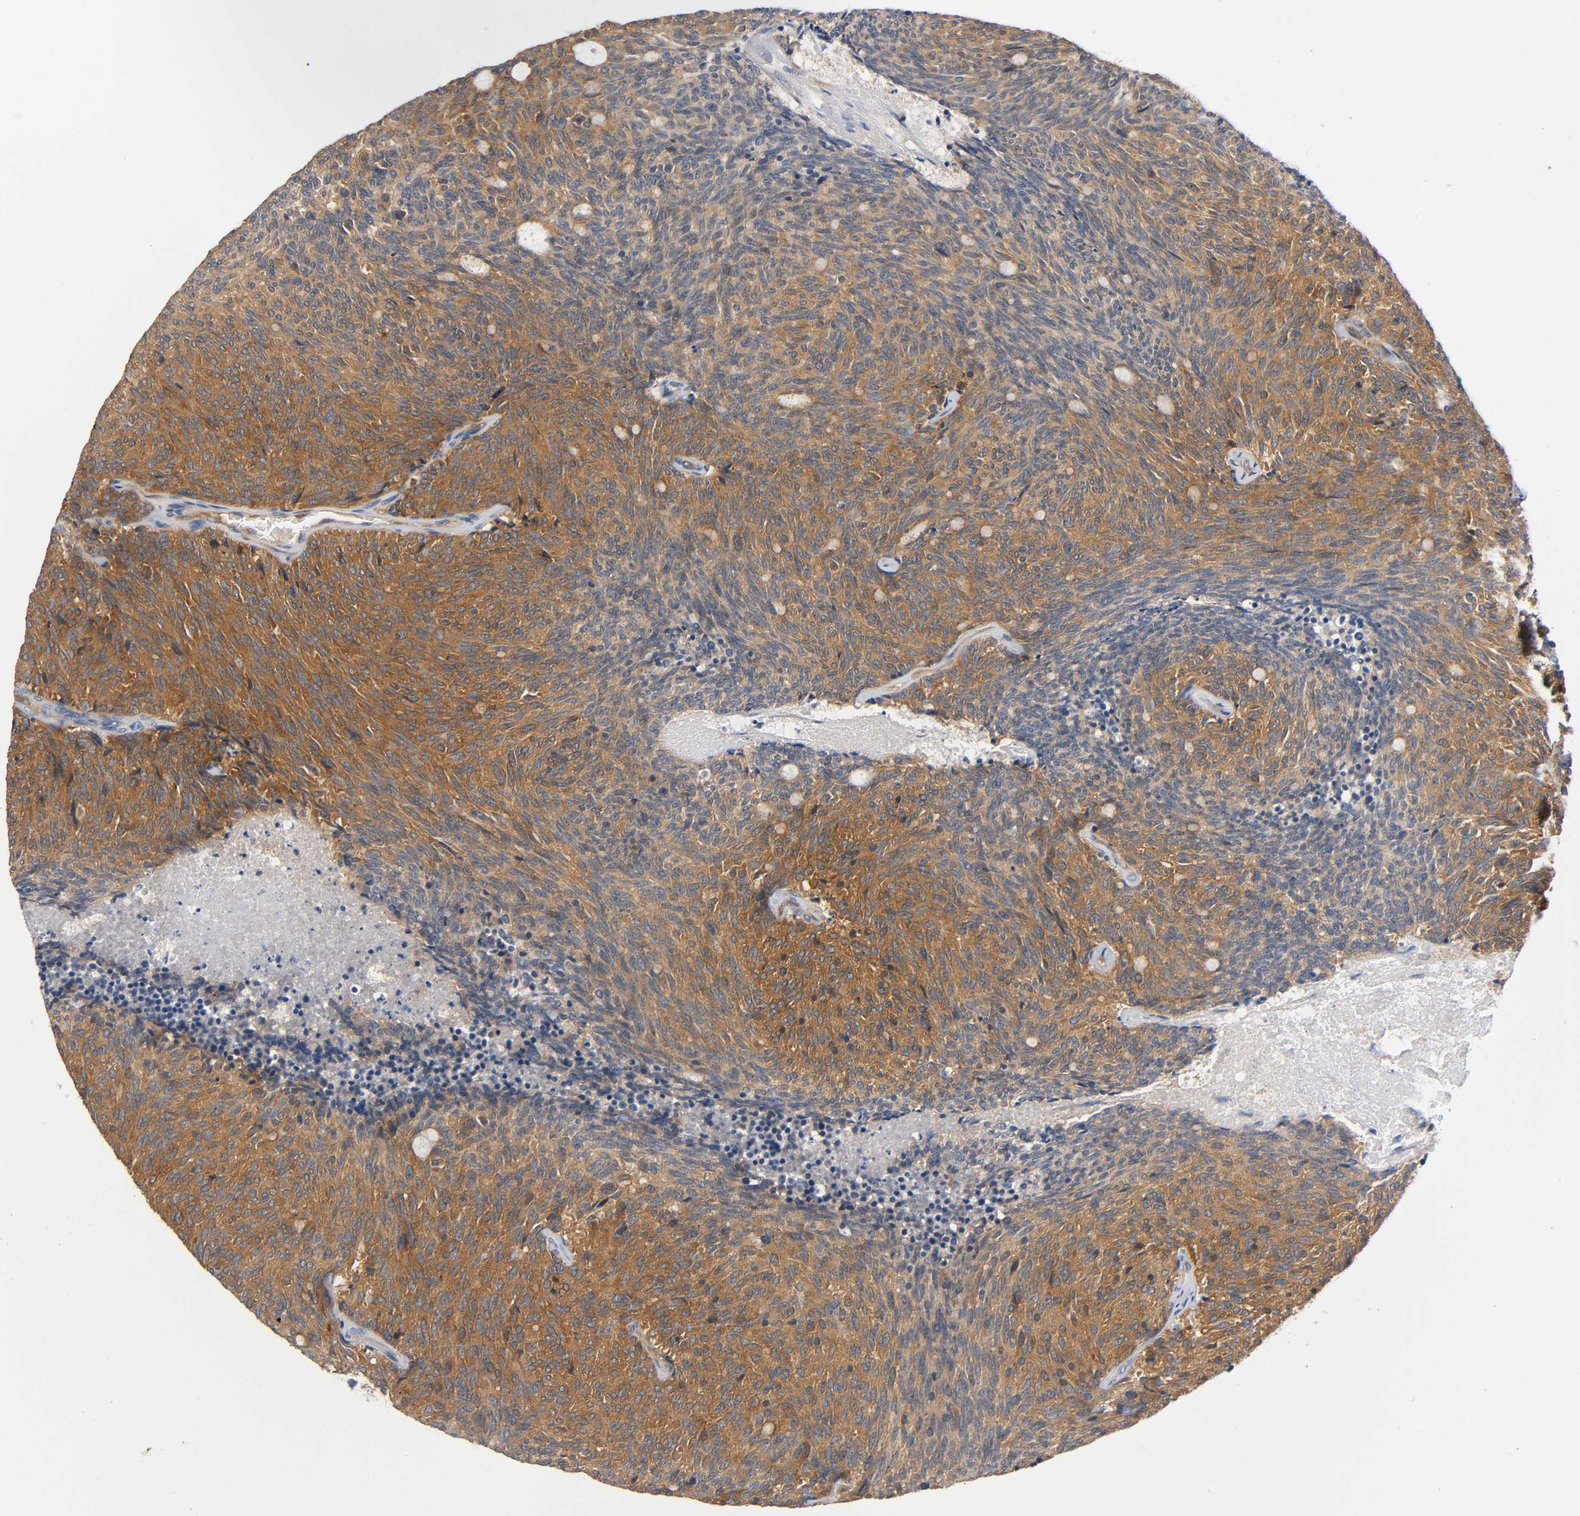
{"staining": {"intensity": "strong", "quantity": ">75%", "location": "cytoplasmic/membranous"}, "tissue": "carcinoid", "cell_type": "Tumor cells", "image_type": "cancer", "snomed": [{"axis": "morphology", "description": "Carcinoid, malignant, NOS"}, {"axis": "topography", "description": "Pancreas"}], "caption": "Human carcinoid stained with a protein marker demonstrates strong staining in tumor cells.", "gene": "PRKAB1", "patient": {"sex": "female", "age": 54}}